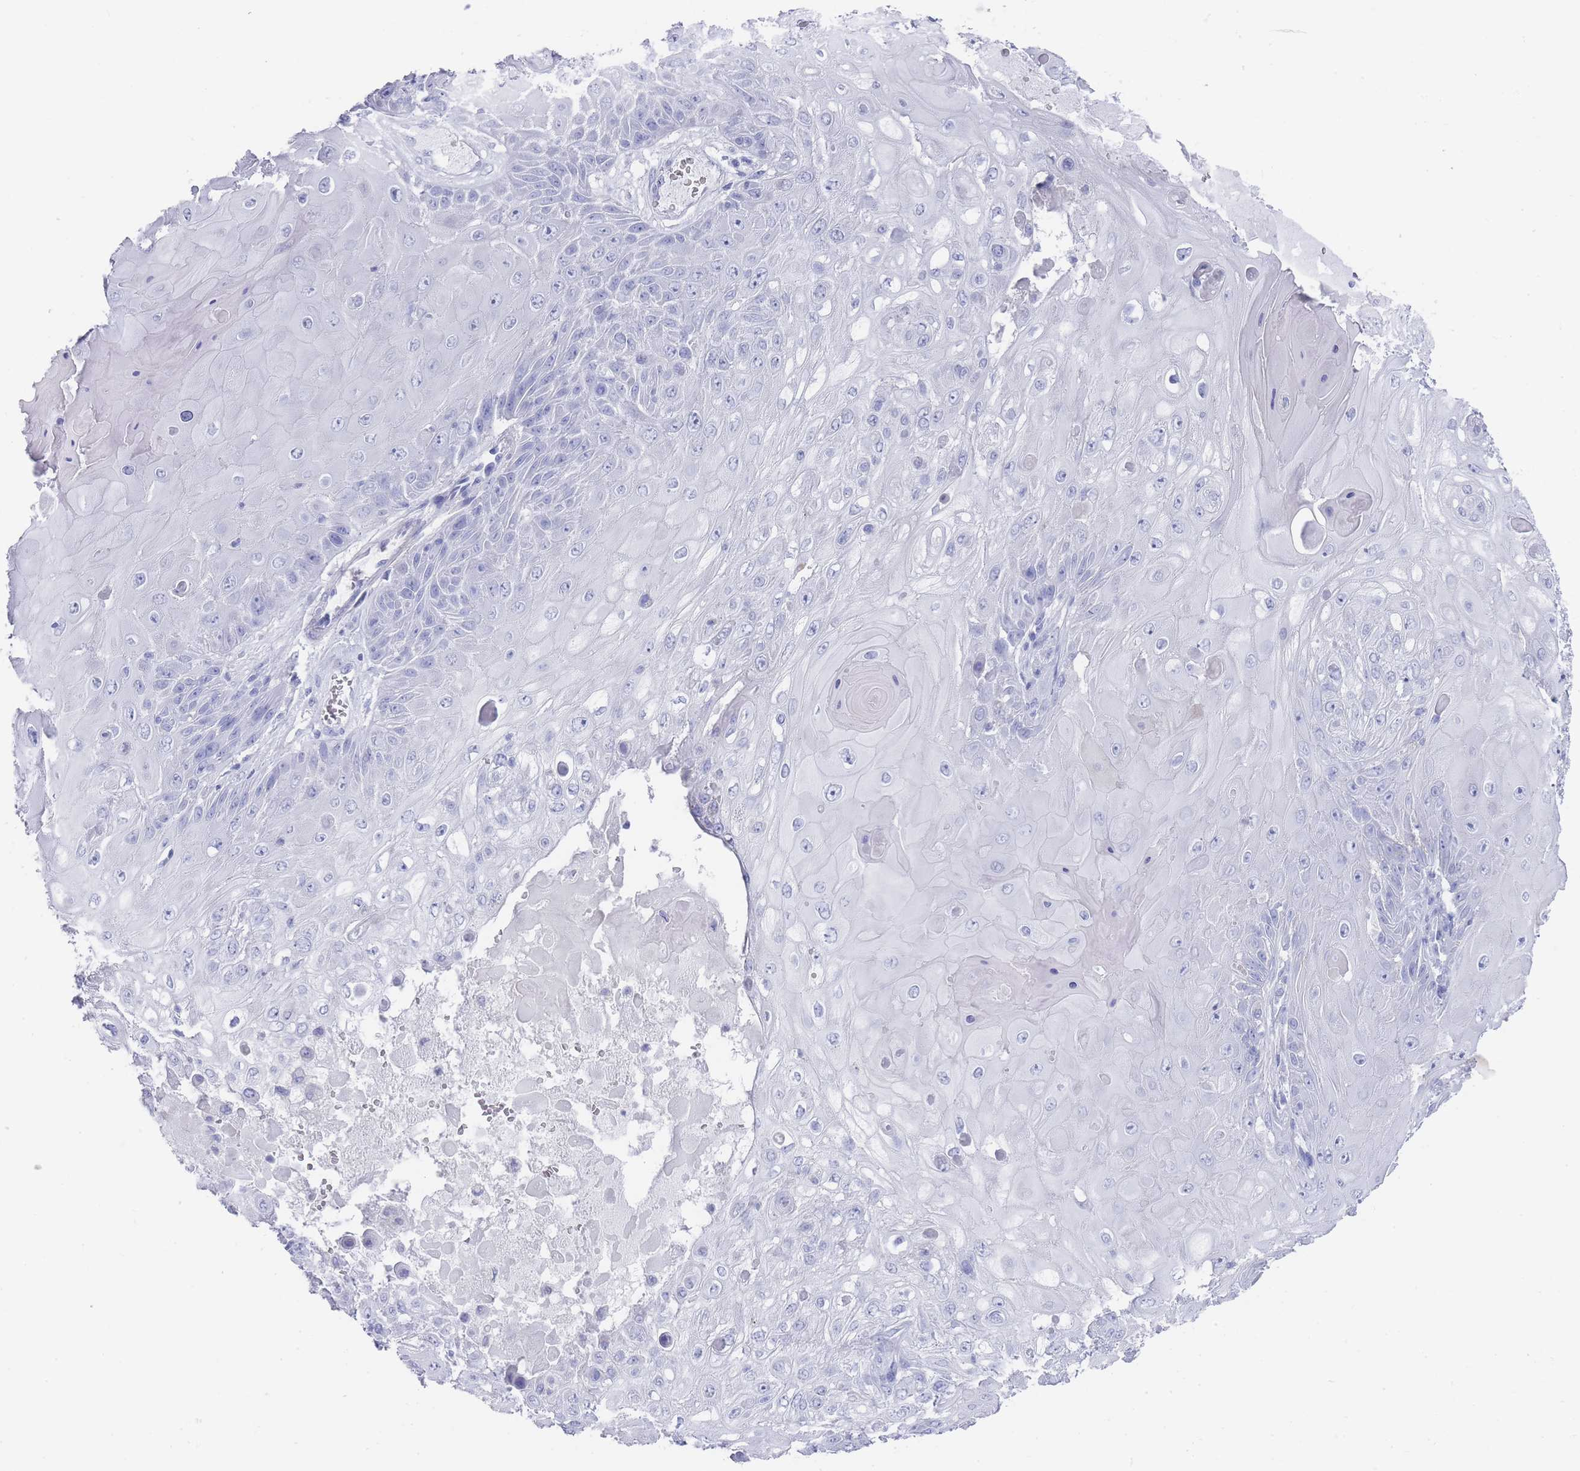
{"staining": {"intensity": "negative", "quantity": "none", "location": "none"}, "tissue": "skin cancer", "cell_type": "Tumor cells", "image_type": "cancer", "snomed": [{"axis": "morphology", "description": "Normal tissue, NOS"}, {"axis": "morphology", "description": "Squamous cell carcinoma, NOS"}, {"axis": "topography", "description": "Skin"}, {"axis": "topography", "description": "Cartilage tissue"}], "caption": "Skin cancer was stained to show a protein in brown. There is no significant positivity in tumor cells. Brightfield microscopy of IHC stained with DAB (brown) and hematoxylin (blue), captured at high magnification.", "gene": "RAB2B", "patient": {"sex": "female", "age": 79}}